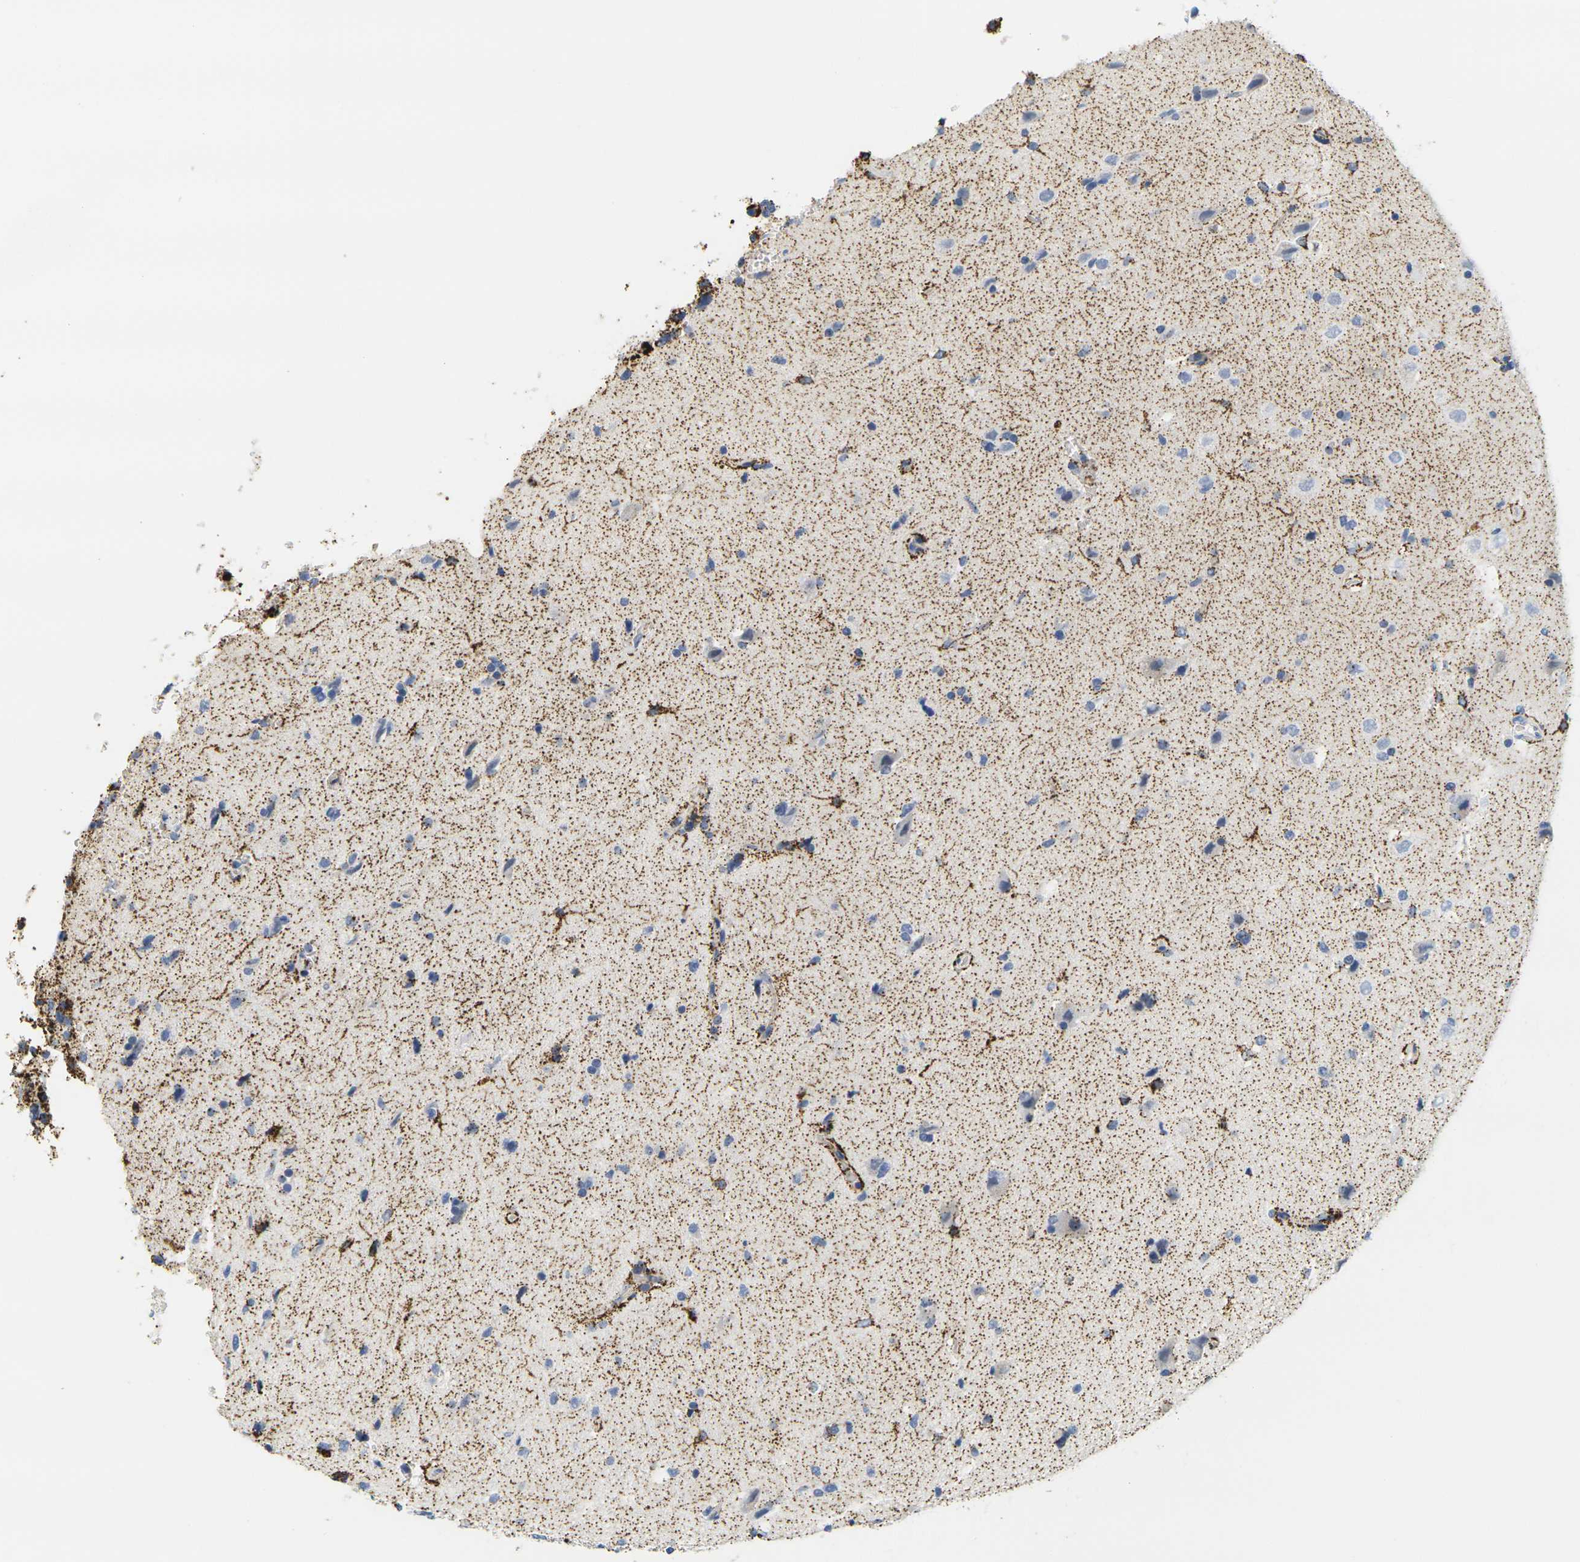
{"staining": {"intensity": "moderate", "quantity": "25%-75%", "location": "cytoplasmic/membranous"}, "tissue": "glioma", "cell_type": "Tumor cells", "image_type": "cancer", "snomed": [{"axis": "morphology", "description": "Glioma, malignant, Low grade"}, {"axis": "topography", "description": "Brain"}], "caption": "Moderate cytoplasmic/membranous staining for a protein is appreciated in about 25%-75% of tumor cells of glioma using immunohistochemistry.", "gene": "KLK5", "patient": {"sex": "female", "age": 37}}